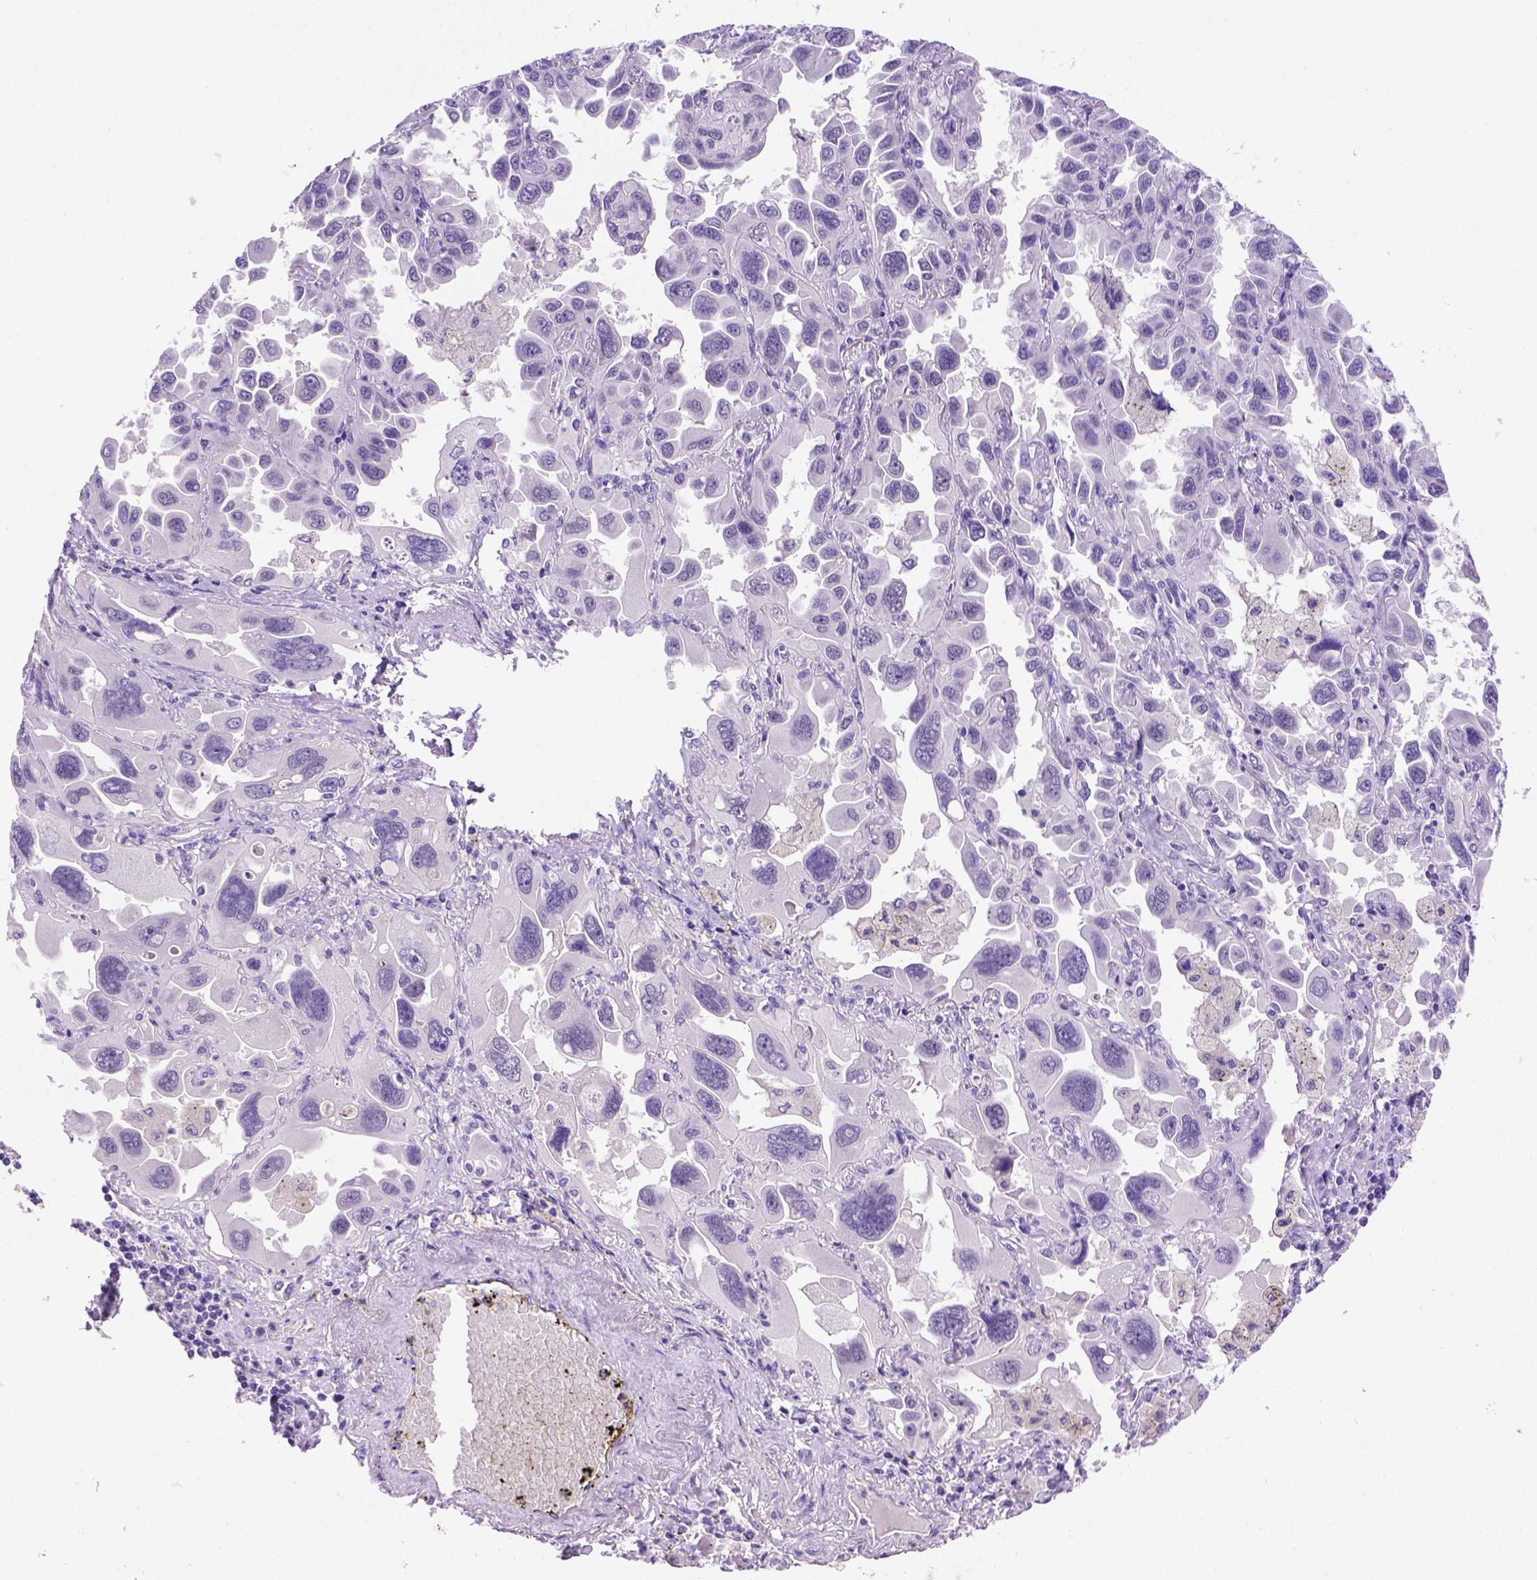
{"staining": {"intensity": "negative", "quantity": "none", "location": "none"}, "tissue": "lung cancer", "cell_type": "Tumor cells", "image_type": "cancer", "snomed": [{"axis": "morphology", "description": "Adenocarcinoma, NOS"}, {"axis": "topography", "description": "Lung"}], "caption": "A micrograph of lung adenocarcinoma stained for a protein displays no brown staining in tumor cells. Brightfield microscopy of IHC stained with DAB (brown) and hematoxylin (blue), captured at high magnification.", "gene": "FAM81B", "patient": {"sex": "male", "age": 64}}